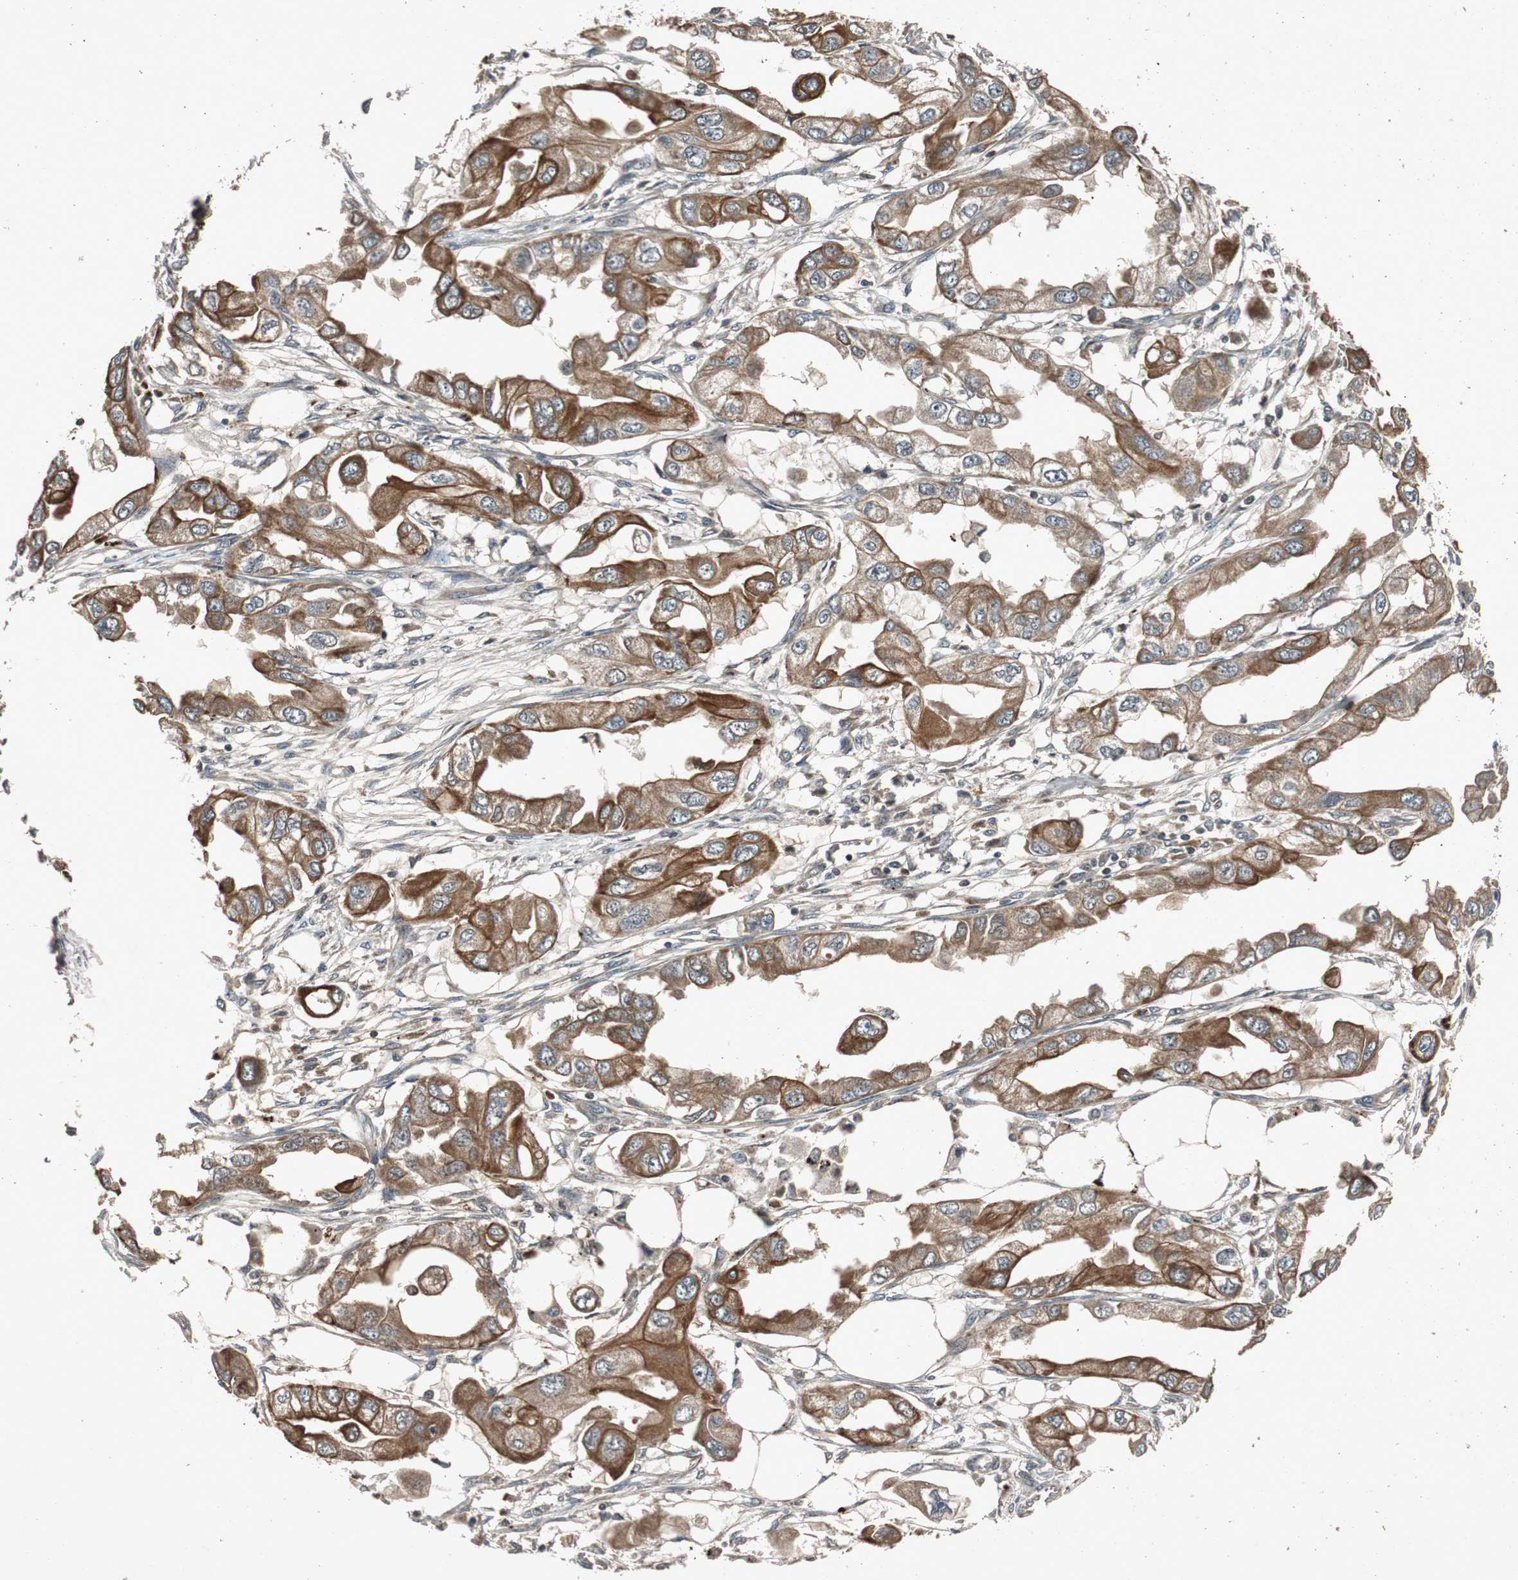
{"staining": {"intensity": "strong", "quantity": ">75%", "location": "cytoplasmic/membranous"}, "tissue": "endometrial cancer", "cell_type": "Tumor cells", "image_type": "cancer", "snomed": [{"axis": "morphology", "description": "Adenocarcinoma, NOS"}, {"axis": "topography", "description": "Endometrium"}], "caption": "Strong cytoplasmic/membranous staining for a protein is seen in about >75% of tumor cells of endometrial cancer using immunohistochemistry (IHC).", "gene": "SLIT2", "patient": {"sex": "female", "age": 67}}